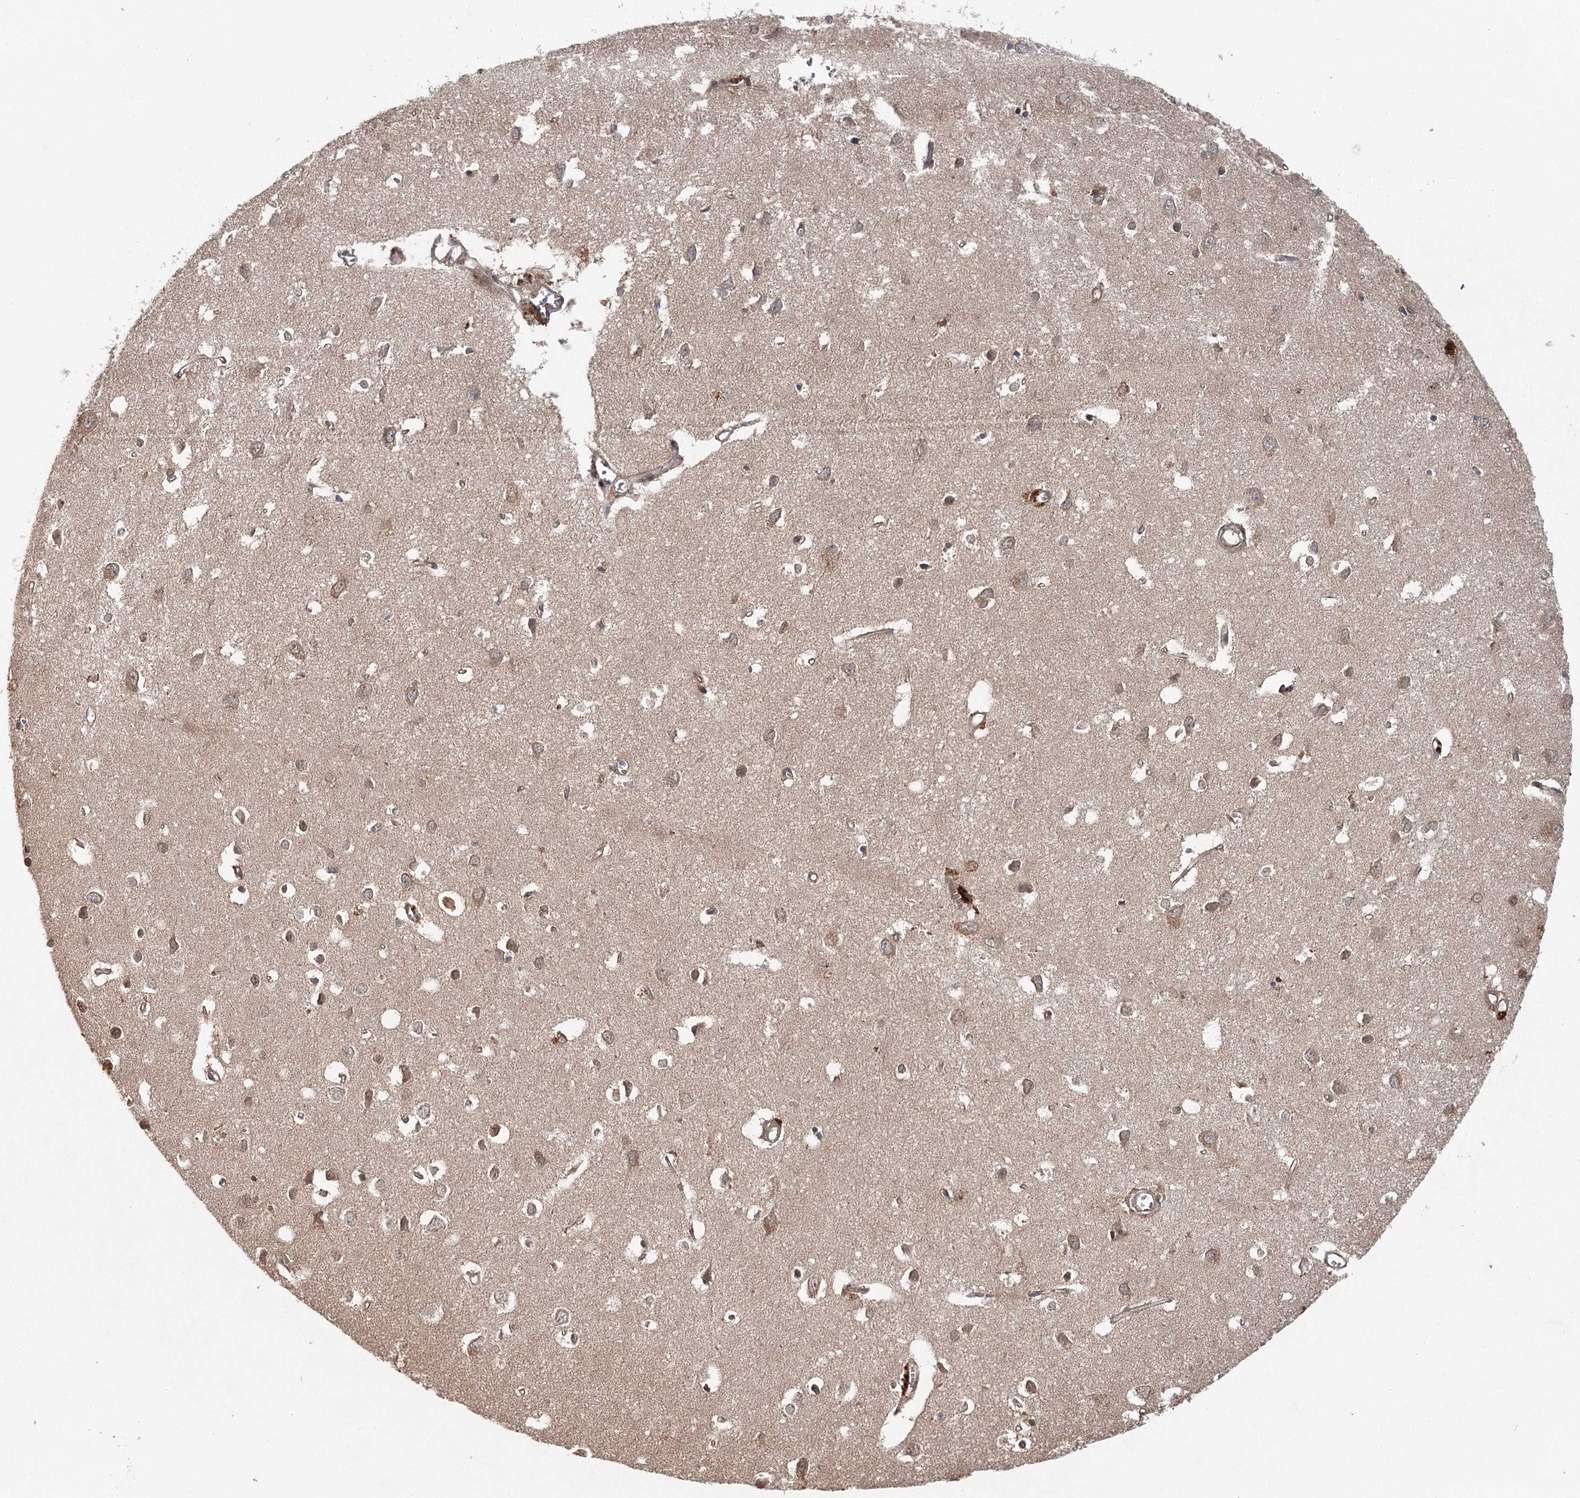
{"staining": {"intensity": "weak", "quantity": ">75%", "location": "cytoplasmic/membranous"}, "tissue": "cerebral cortex", "cell_type": "Endothelial cells", "image_type": "normal", "snomed": [{"axis": "morphology", "description": "Normal tissue, NOS"}, {"axis": "topography", "description": "Cerebral cortex"}], "caption": "Cerebral cortex stained with DAB (3,3'-diaminobenzidine) immunohistochemistry reveals low levels of weak cytoplasmic/membranous staining in about >75% of endothelial cells.", "gene": "ENSG00000273217", "patient": {"sex": "female", "age": 64}}